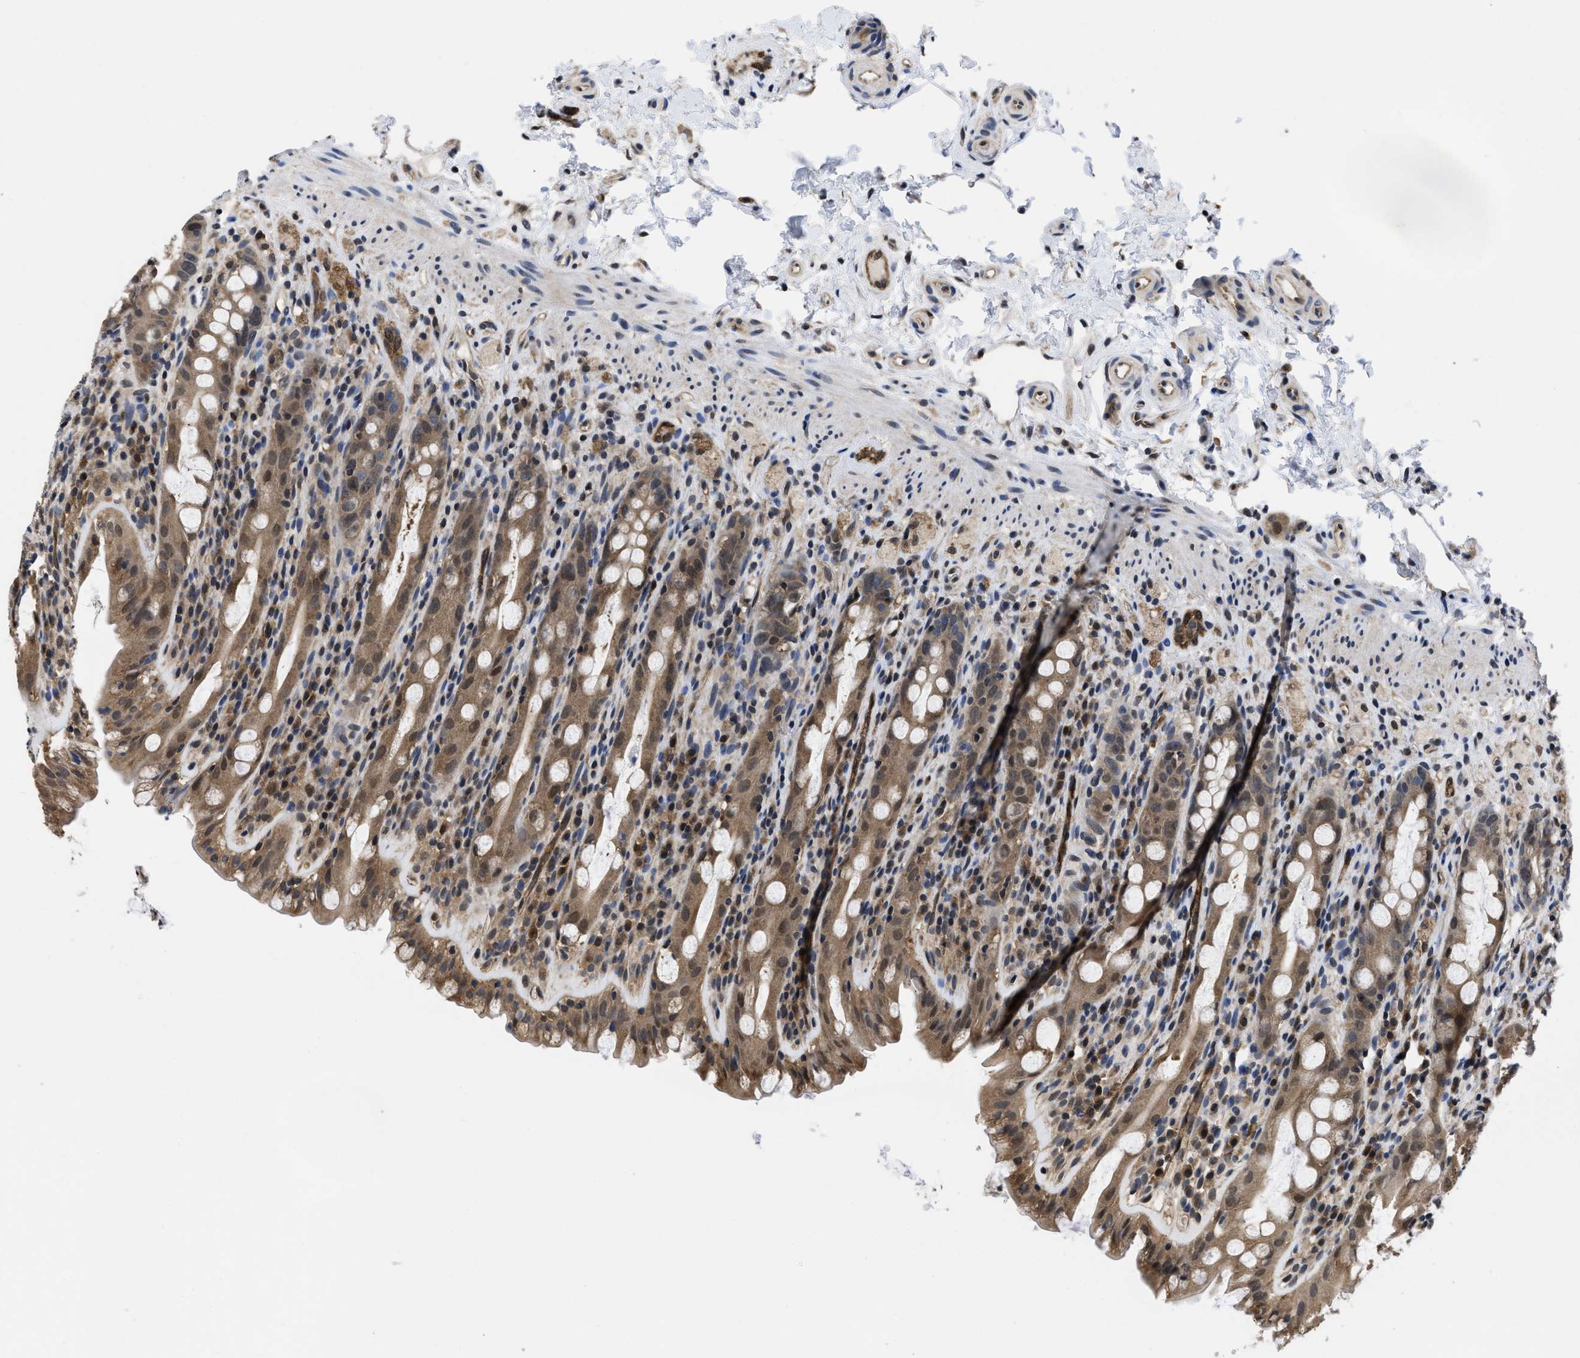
{"staining": {"intensity": "moderate", "quantity": ">75%", "location": "cytoplasmic/membranous,nuclear"}, "tissue": "rectum", "cell_type": "Glandular cells", "image_type": "normal", "snomed": [{"axis": "morphology", "description": "Normal tissue, NOS"}, {"axis": "topography", "description": "Rectum"}], "caption": "Moderate cytoplasmic/membranous,nuclear positivity is appreciated in about >75% of glandular cells in benign rectum. (DAB IHC, brown staining for protein, blue staining for nuclei).", "gene": "MCOLN2", "patient": {"sex": "male", "age": 44}}